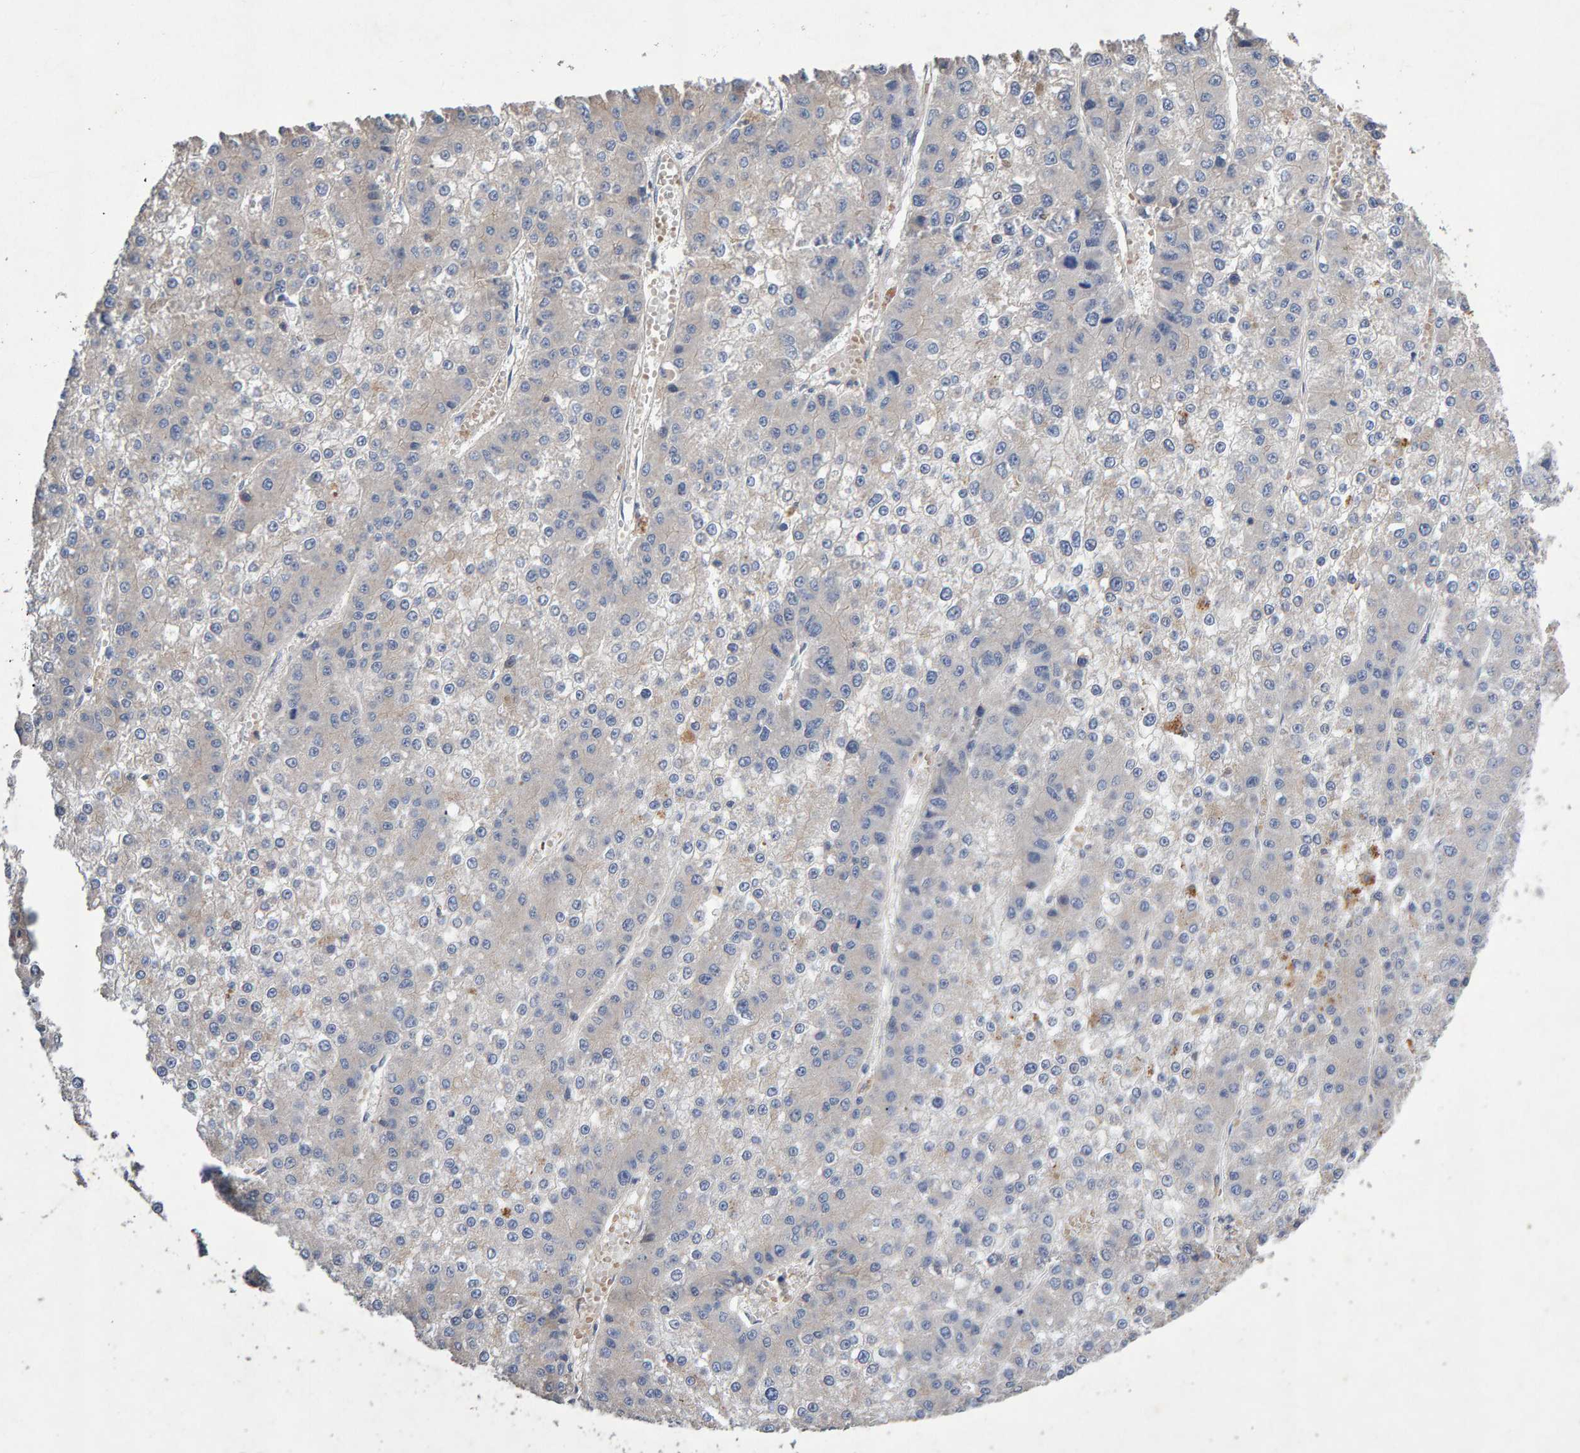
{"staining": {"intensity": "negative", "quantity": "none", "location": "none"}, "tissue": "liver cancer", "cell_type": "Tumor cells", "image_type": "cancer", "snomed": [{"axis": "morphology", "description": "Carcinoma, Hepatocellular, NOS"}, {"axis": "topography", "description": "Liver"}], "caption": "The photomicrograph demonstrates no staining of tumor cells in liver cancer. The staining was performed using DAB (3,3'-diaminobenzidine) to visualize the protein expression in brown, while the nuclei were stained in blue with hematoxylin (Magnification: 20x).", "gene": "EFR3A", "patient": {"sex": "female", "age": 73}}